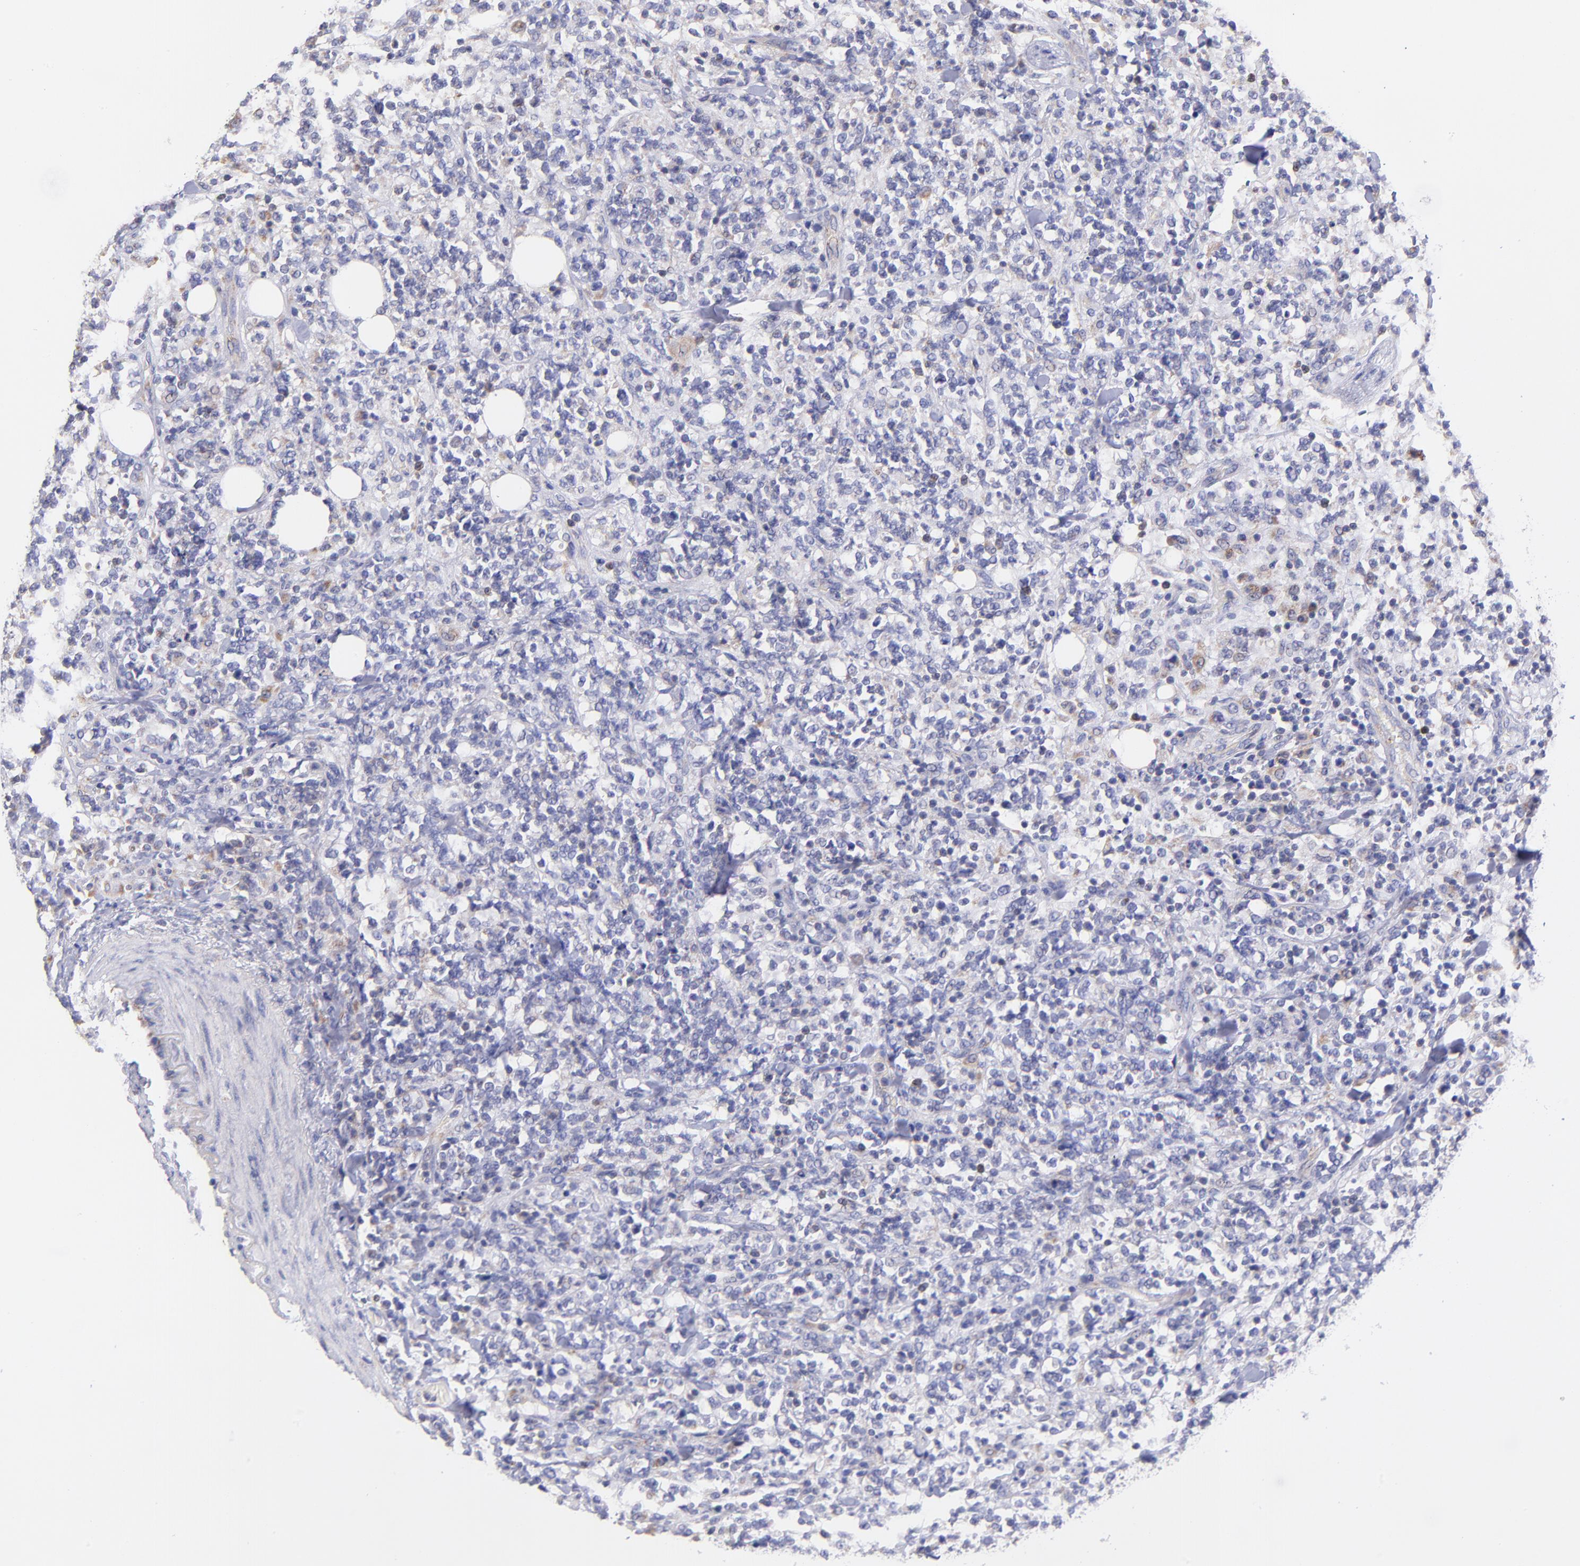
{"staining": {"intensity": "negative", "quantity": "none", "location": "none"}, "tissue": "lymphoma", "cell_type": "Tumor cells", "image_type": "cancer", "snomed": [{"axis": "morphology", "description": "Malignant lymphoma, non-Hodgkin's type, High grade"}, {"axis": "topography", "description": "Soft tissue"}], "caption": "A histopathology image of malignant lymphoma, non-Hodgkin's type (high-grade) stained for a protein exhibits no brown staining in tumor cells. (DAB (3,3'-diaminobenzidine) immunohistochemistry (IHC), high magnification).", "gene": "NDUFB7", "patient": {"sex": "male", "age": 18}}